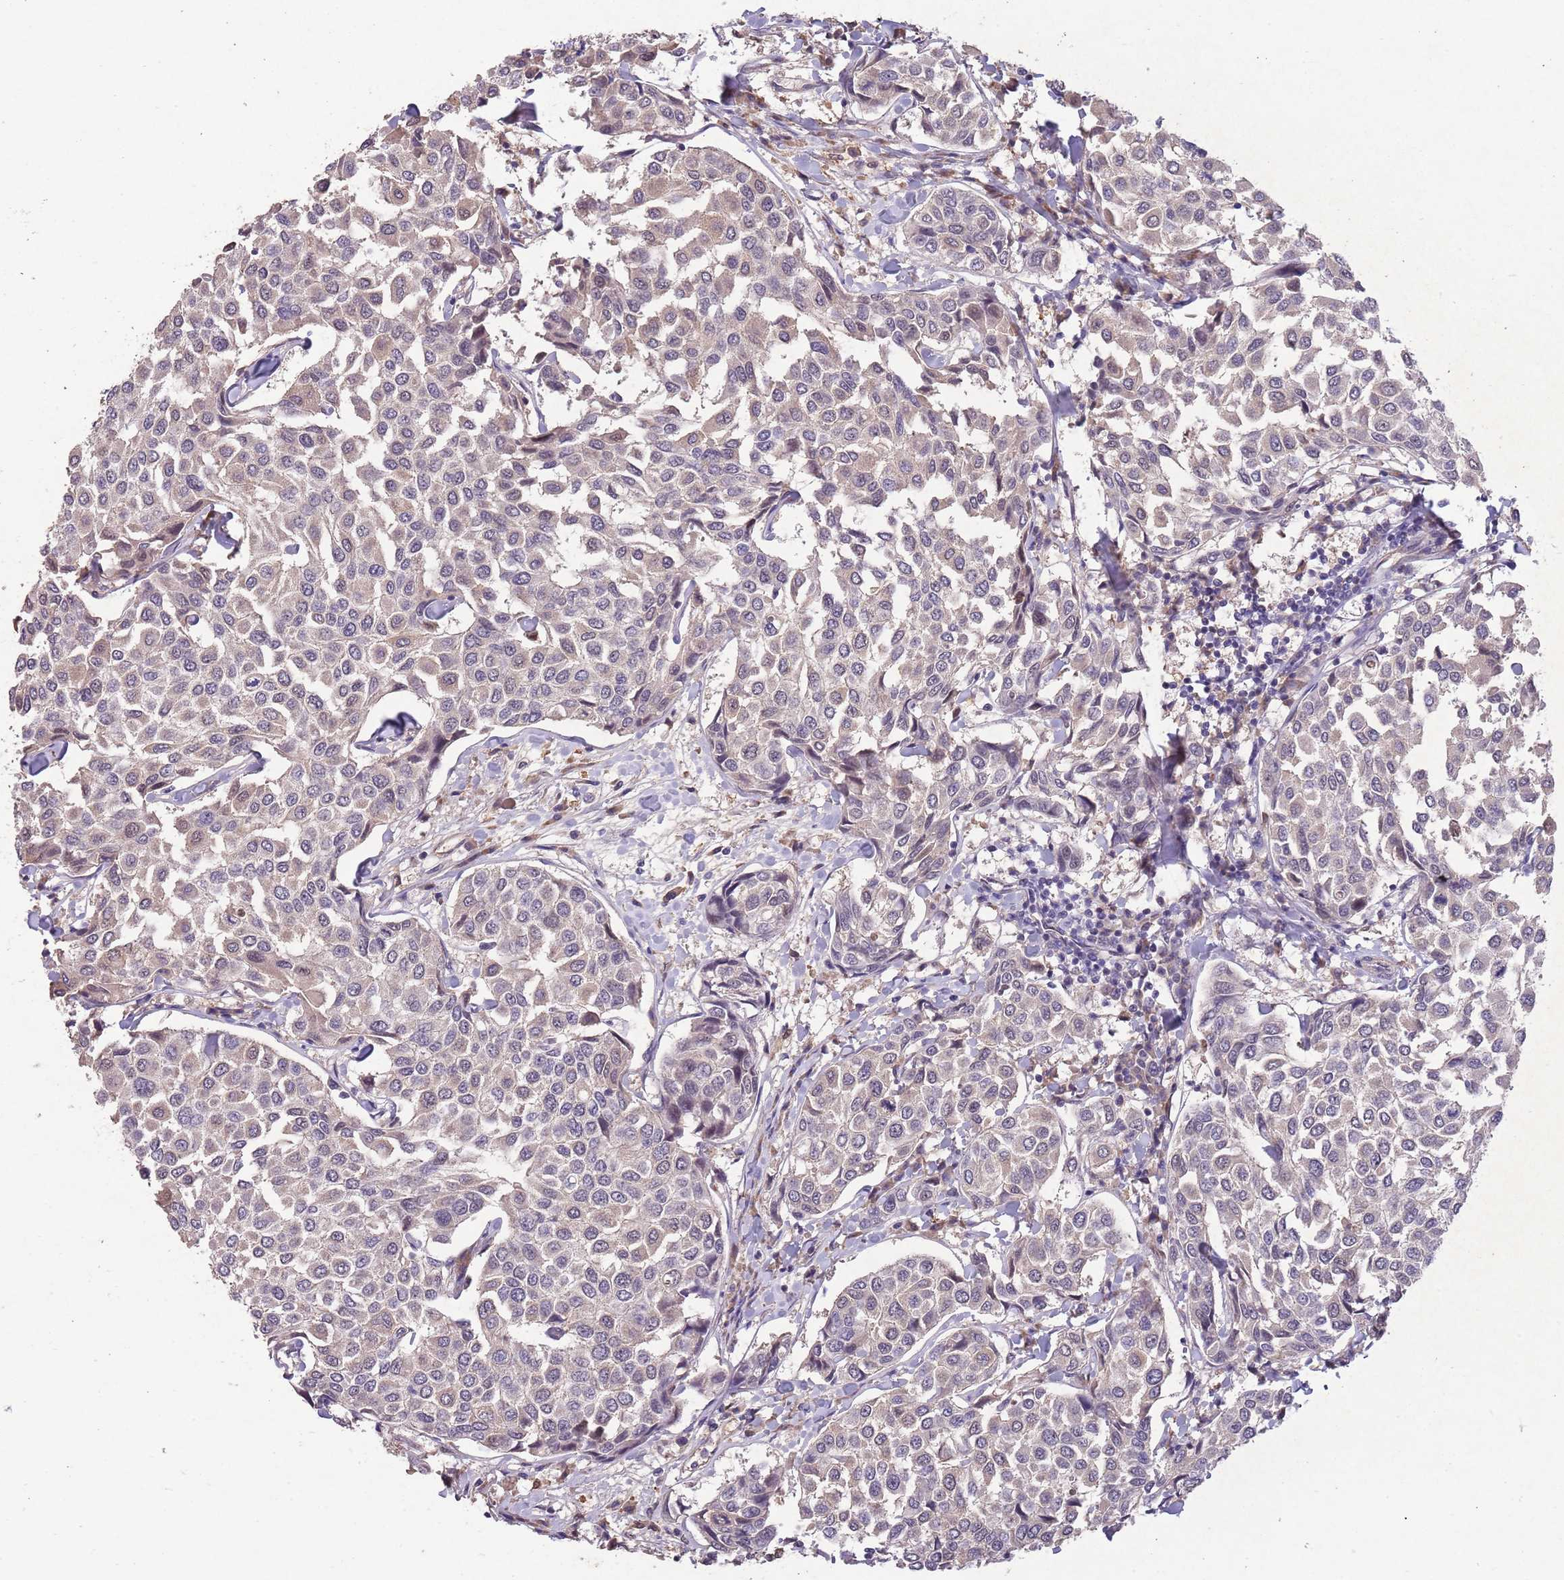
{"staining": {"intensity": "weak", "quantity": "<25%", "location": "cytoplasmic/membranous"}, "tissue": "breast cancer", "cell_type": "Tumor cells", "image_type": "cancer", "snomed": [{"axis": "morphology", "description": "Duct carcinoma"}, {"axis": "topography", "description": "Breast"}], "caption": "Tumor cells are negative for brown protein staining in breast infiltrating ductal carcinoma.", "gene": "ZNF639", "patient": {"sex": "female", "age": 55}}